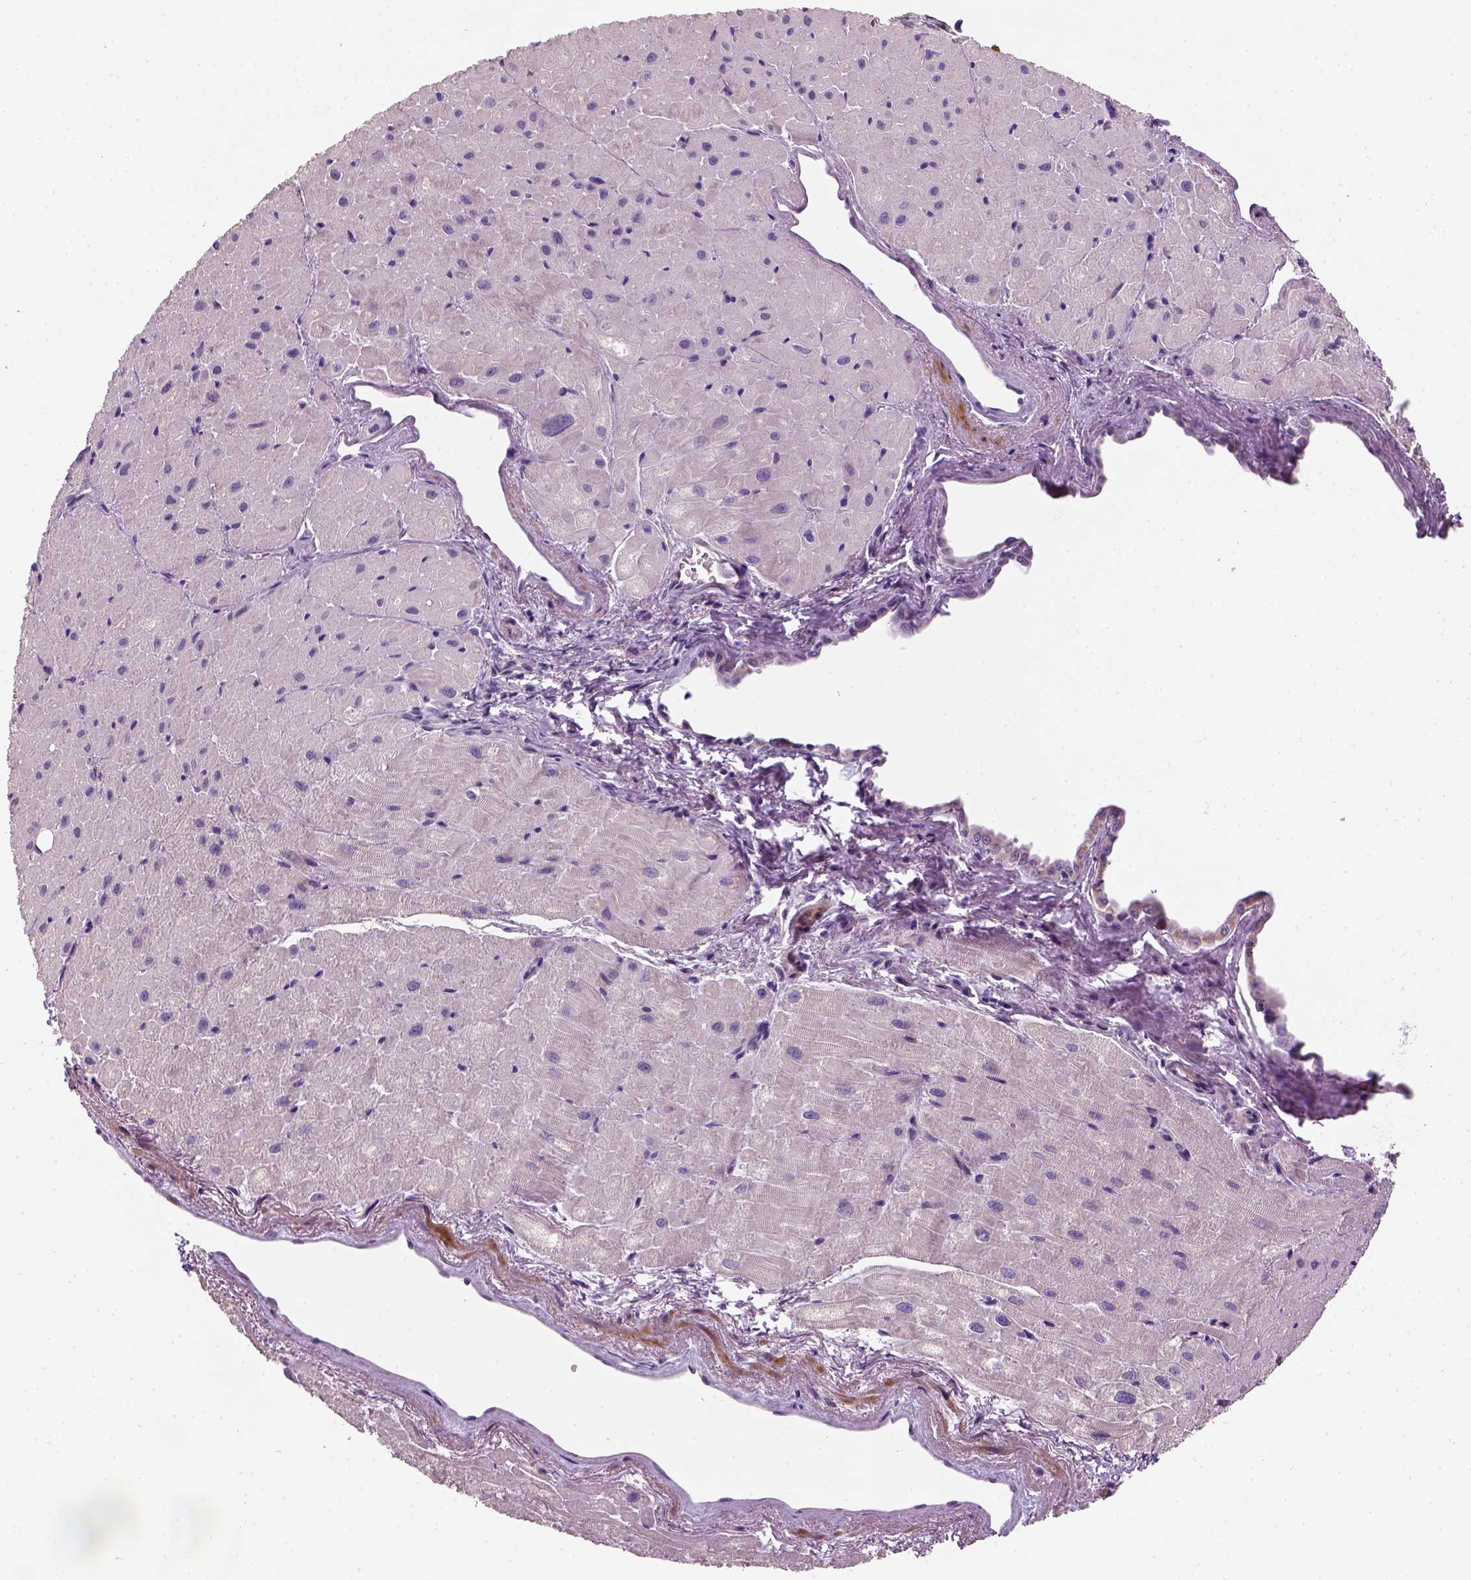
{"staining": {"intensity": "negative", "quantity": "none", "location": "none"}, "tissue": "heart muscle", "cell_type": "Cardiomyocytes", "image_type": "normal", "snomed": [{"axis": "morphology", "description": "Normal tissue, NOS"}, {"axis": "topography", "description": "Heart"}], "caption": "High magnification brightfield microscopy of normal heart muscle stained with DAB (brown) and counterstained with hematoxylin (blue): cardiomyocytes show no significant expression.", "gene": "NUDT6", "patient": {"sex": "male", "age": 62}}